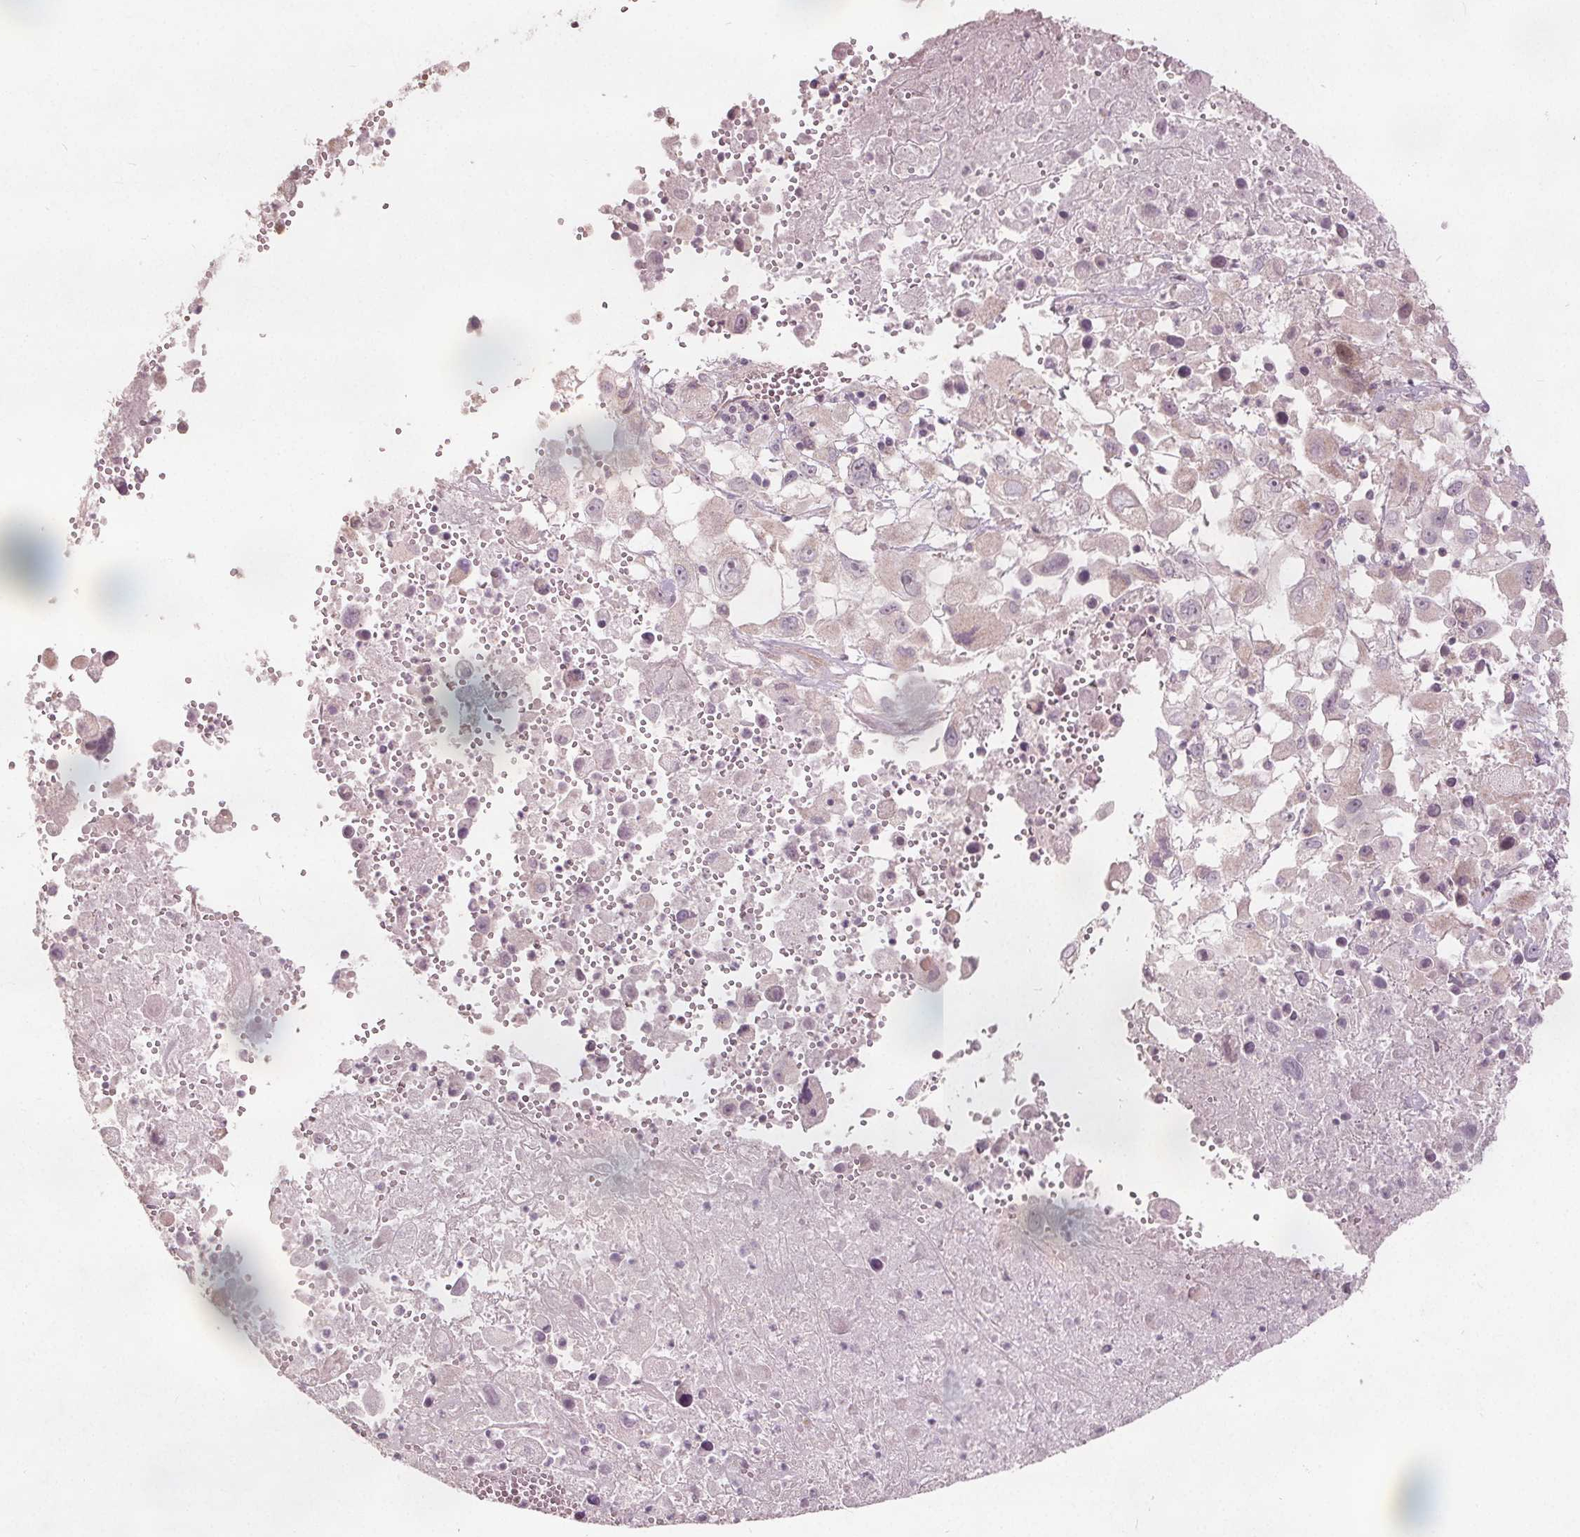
{"staining": {"intensity": "negative", "quantity": "none", "location": "none"}, "tissue": "melanoma", "cell_type": "Tumor cells", "image_type": "cancer", "snomed": [{"axis": "morphology", "description": "Malignant melanoma, Metastatic site"}, {"axis": "topography", "description": "Soft tissue"}], "caption": "The photomicrograph displays no significant expression in tumor cells of malignant melanoma (metastatic site). (Stains: DAB (3,3'-diaminobenzidine) immunohistochemistry with hematoxylin counter stain, Microscopy: brightfield microscopy at high magnification).", "gene": "PTPRT", "patient": {"sex": "male", "age": 50}}